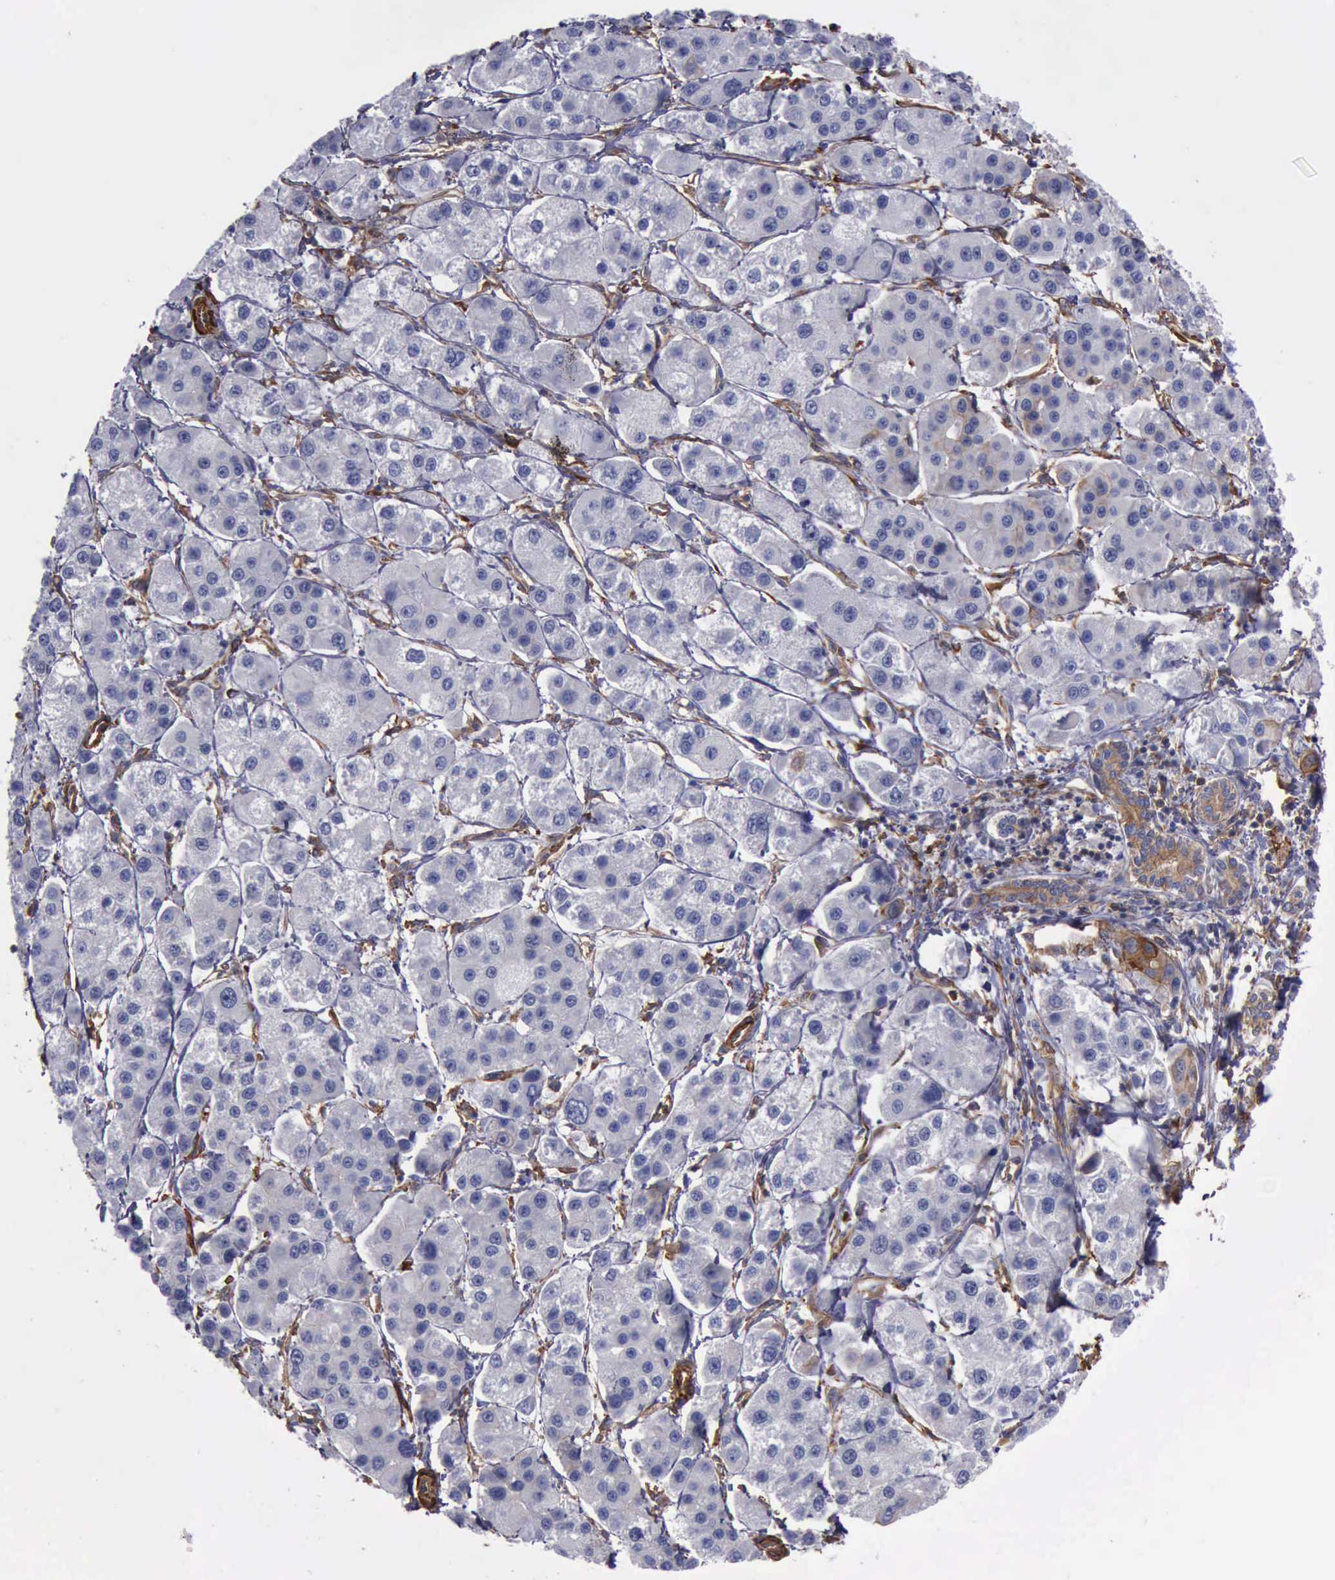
{"staining": {"intensity": "moderate", "quantity": "<25%", "location": "cytoplasmic/membranous"}, "tissue": "liver cancer", "cell_type": "Tumor cells", "image_type": "cancer", "snomed": [{"axis": "morphology", "description": "Carcinoma, Hepatocellular, NOS"}, {"axis": "topography", "description": "Liver"}], "caption": "IHC staining of hepatocellular carcinoma (liver), which displays low levels of moderate cytoplasmic/membranous positivity in about <25% of tumor cells indicating moderate cytoplasmic/membranous protein staining. The staining was performed using DAB (brown) for protein detection and nuclei were counterstained in hematoxylin (blue).", "gene": "FLNA", "patient": {"sex": "female", "age": 85}}